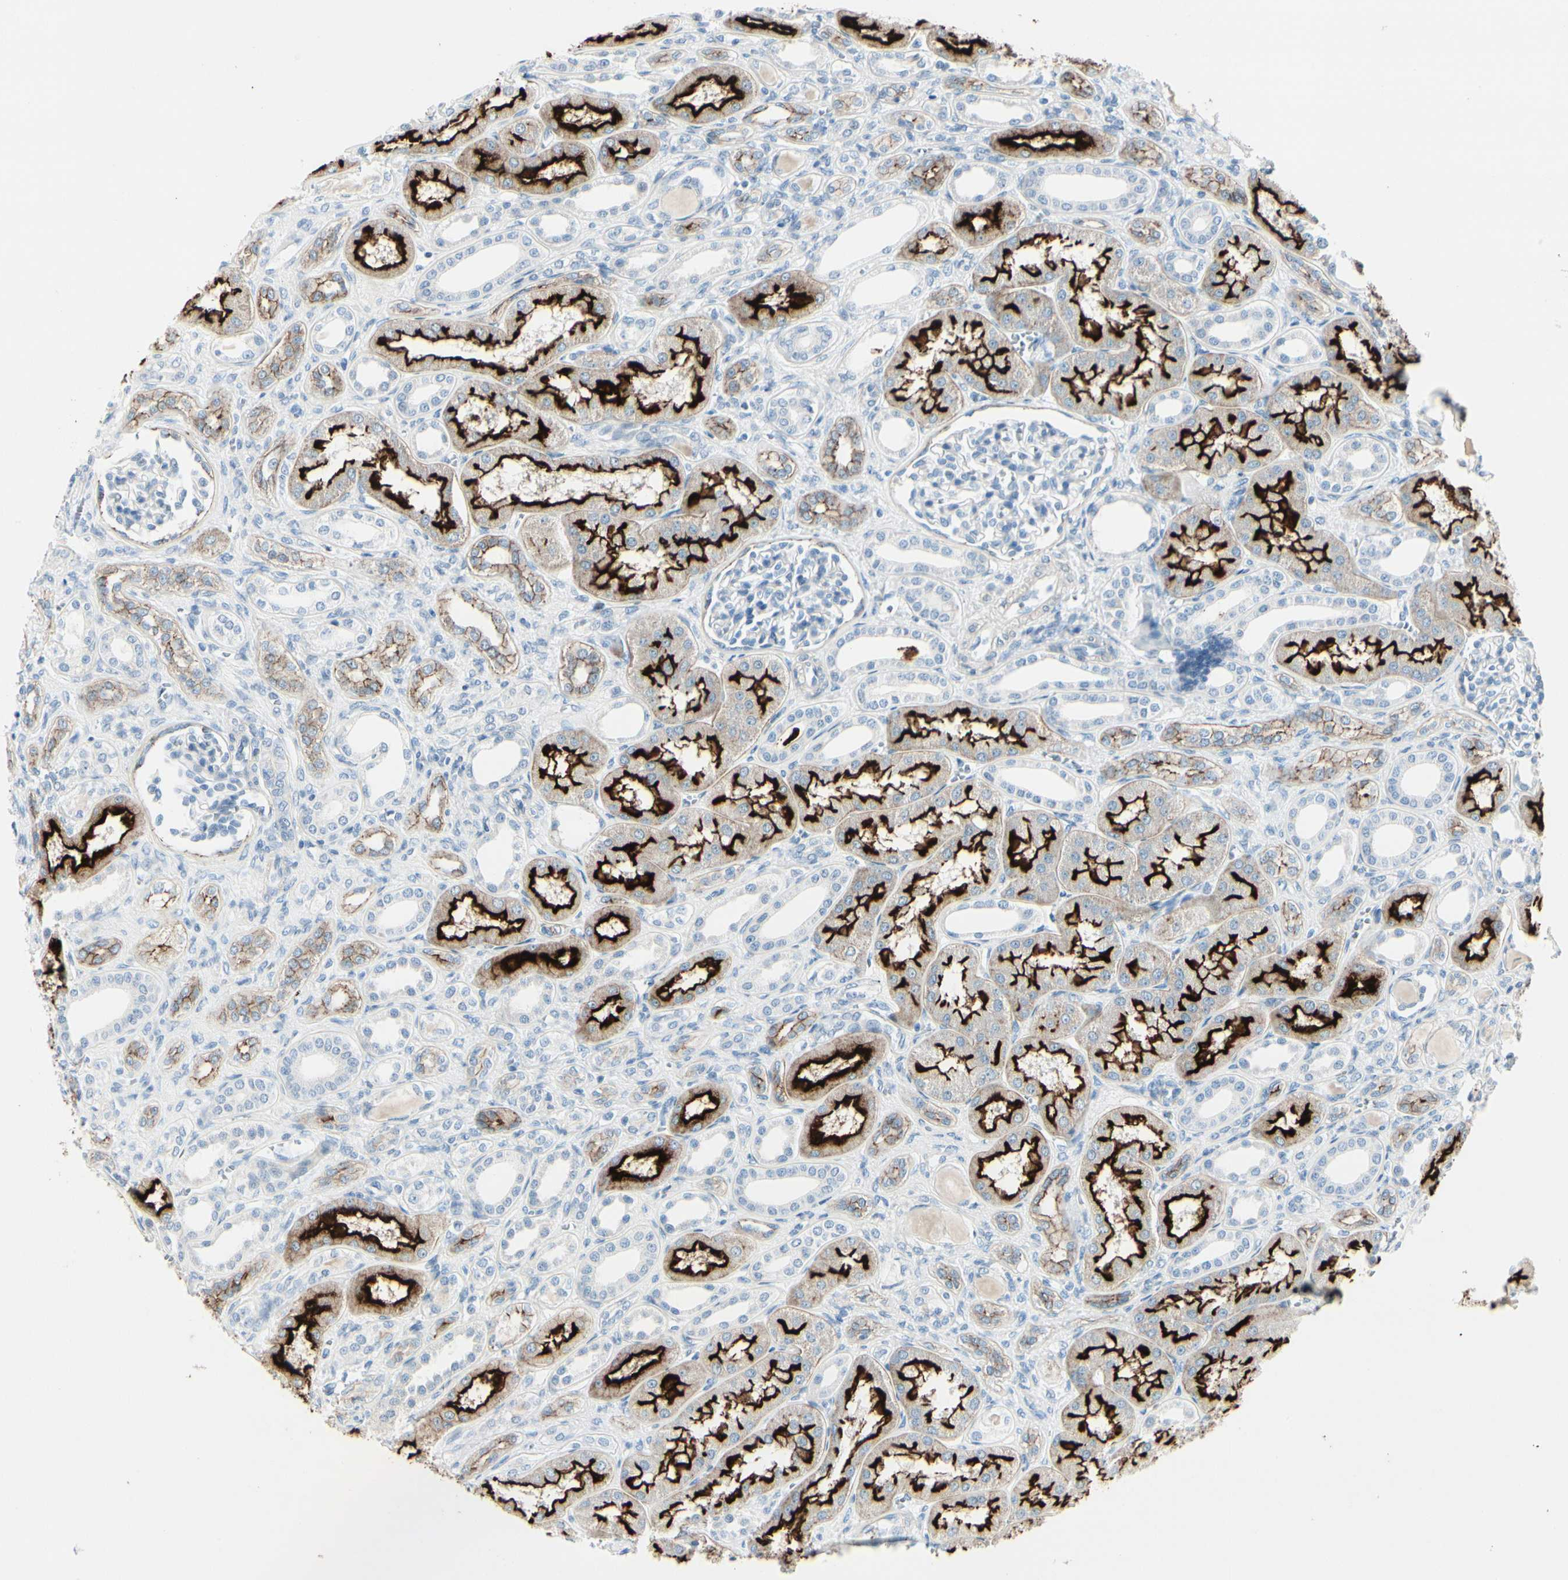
{"staining": {"intensity": "negative", "quantity": "none", "location": "none"}, "tissue": "kidney", "cell_type": "Cells in glomeruli", "image_type": "normal", "snomed": [{"axis": "morphology", "description": "Normal tissue, NOS"}, {"axis": "topography", "description": "Kidney"}], "caption": "Human kidney stained for a protein using IHC shows no staining in cells in glomeruli.", "gene": "CDHR5", "patient": {"sex": "male", "age": 7}}